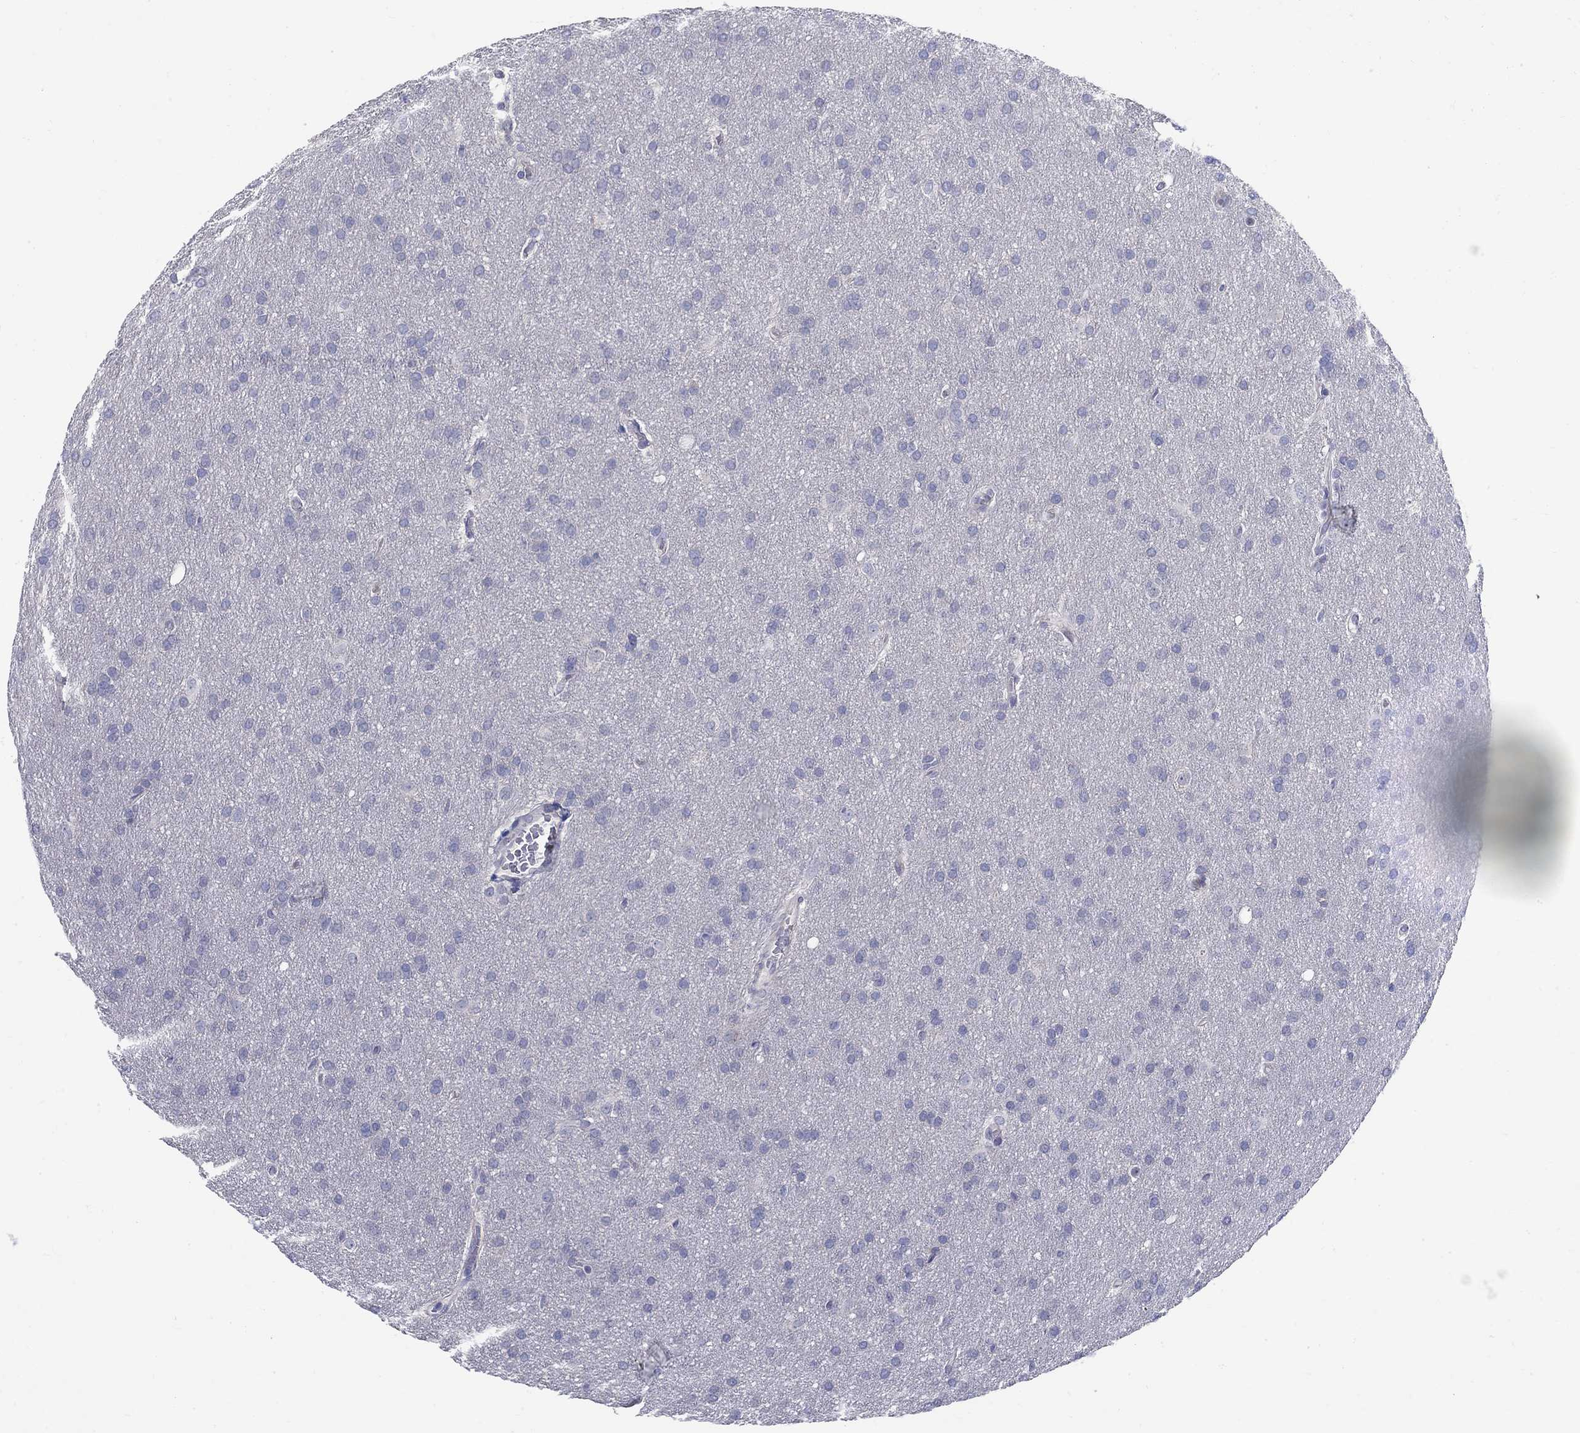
{"staining": {"intensity": "negative", "quantity": "none", "location": "none"}, "tissue": "glioma", "cell_type": "Tumor cells", "image_type": "cancer", "snomed": [{"axis": "morphology", "description": "Glioma, malignant, Low grade"}, {"axis": "topography", "description": "Brain"}], "caption": "There is no significant positivity in tumor cells of glioma. (Stains: DAB (3,3'-diaminobenzidine) immunohistochemistry (IHC) with hematoxylin counter stain, Microscopy: brightfield microscopy at high magnification).", "gene": "ABCA4", "patient": {"sex": "female", "age": 32}}